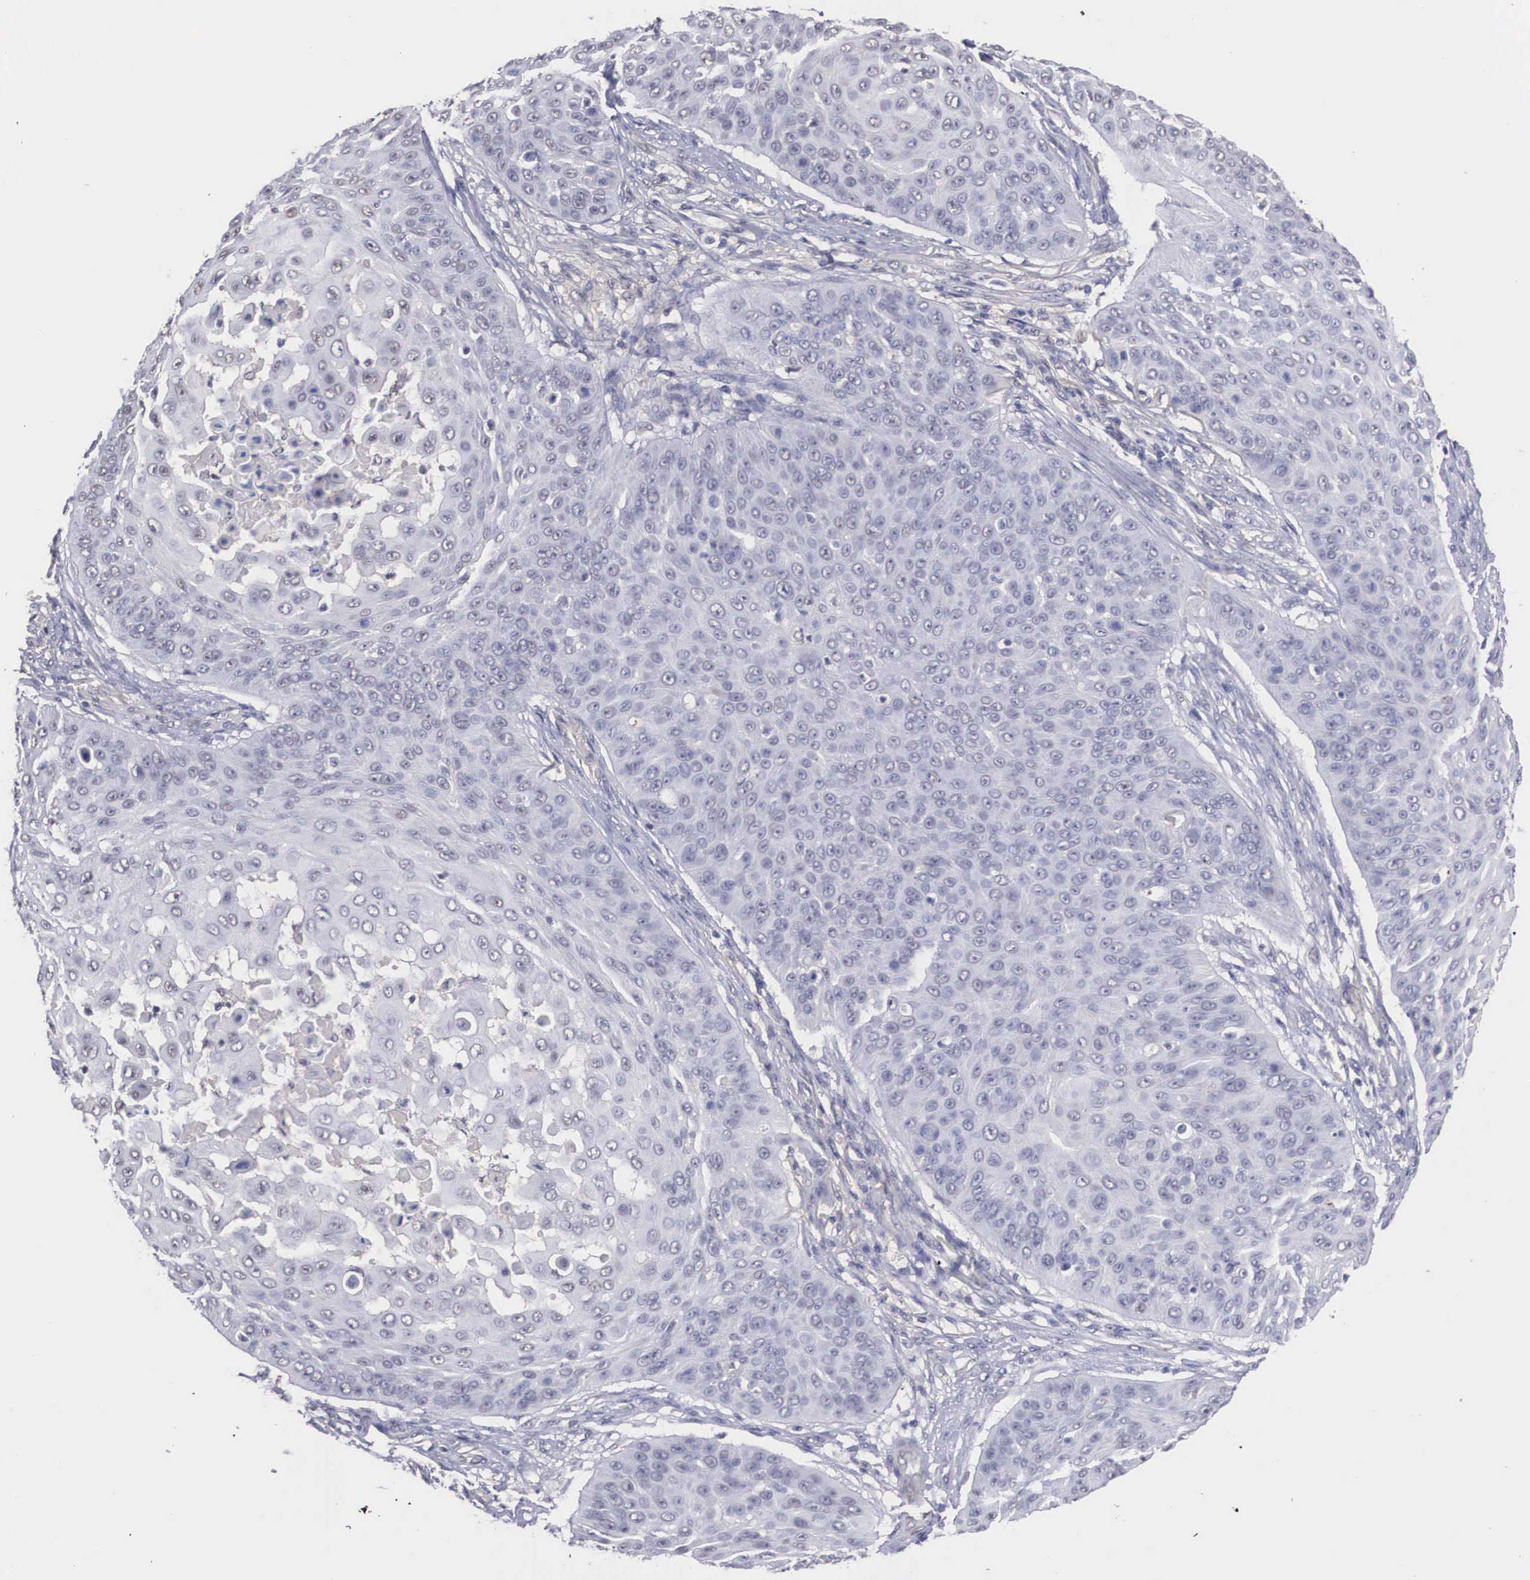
{"staining": {"intensity": "negative", "quantity": "none", "location": "none"}, "tissue": "skin cancer", "cell_type": "Tumor cells", "image_type": "cancer", "snomed": [{"axis": "morphology", "description": "Squamous cell carcinoma, NOS"}, {"axis": "topography", "description": "Skin"}], "caption": "IHC micrograph of skin cancer stained for a protein (brown), which reveals no expression in tumor cells.", "gene": "NR4A2", "patient": {"sex": "male", "age": 82}}